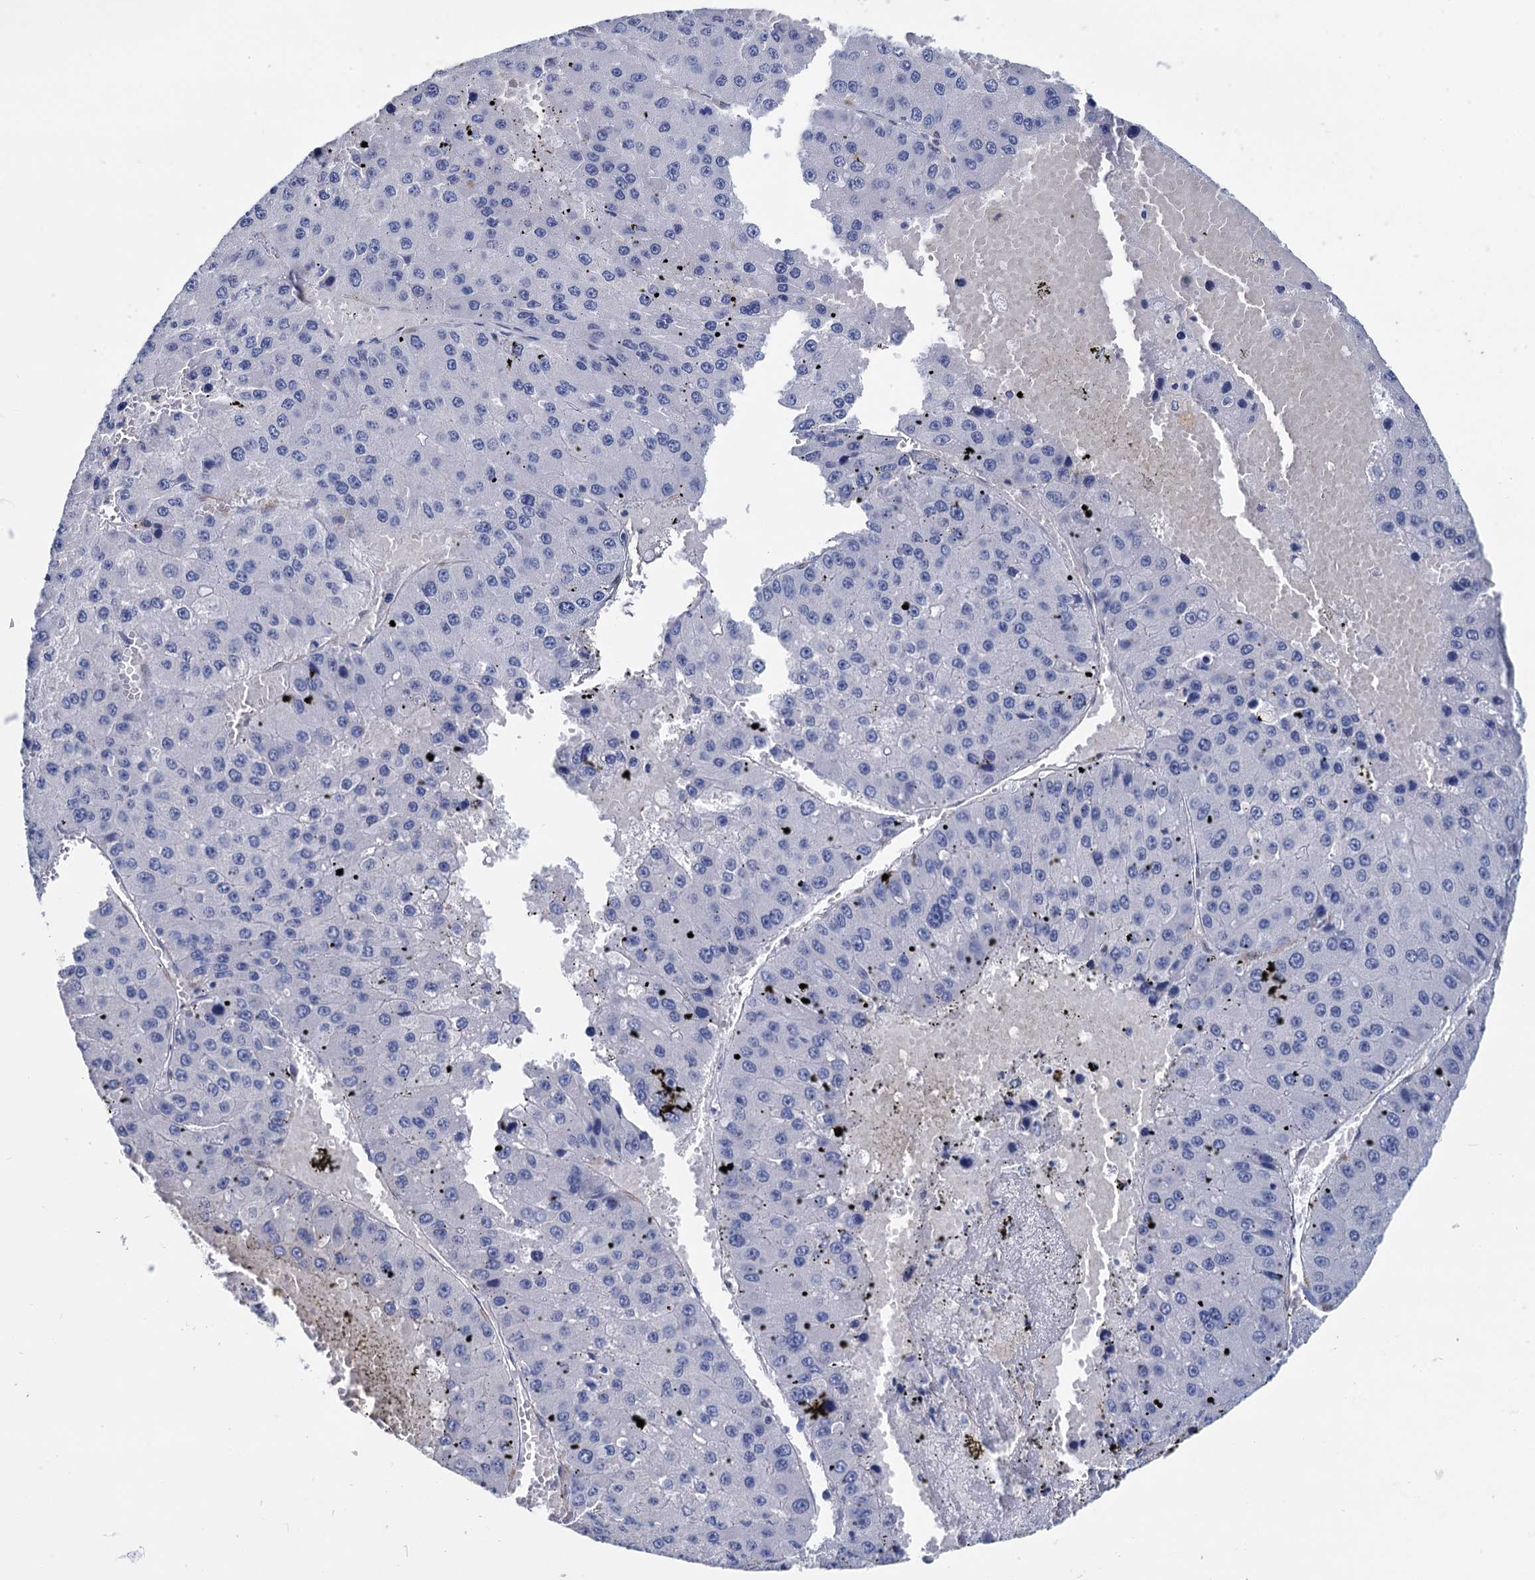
{"staining": {"intensity": "negative", "quantity": "none", "location": "none"}, "tissue": "liver cancer", "cell_type": "Tumor cells", "image_type": "cancer", "snomed": [{"axis": "morphology", "description": "Carcinoma, Hepatocellular, NOS"}, {"axis": "topography", "description": "Liver"}], "caption": "DAB (3,3'-diaminobenzidine) immunohistochemical staining of liver cancer (hepatocellular carcinoma) shows no significant staining in tumor cells.", "gene": "GSTM3", "patient": {"sex": "female", "age": 73}}